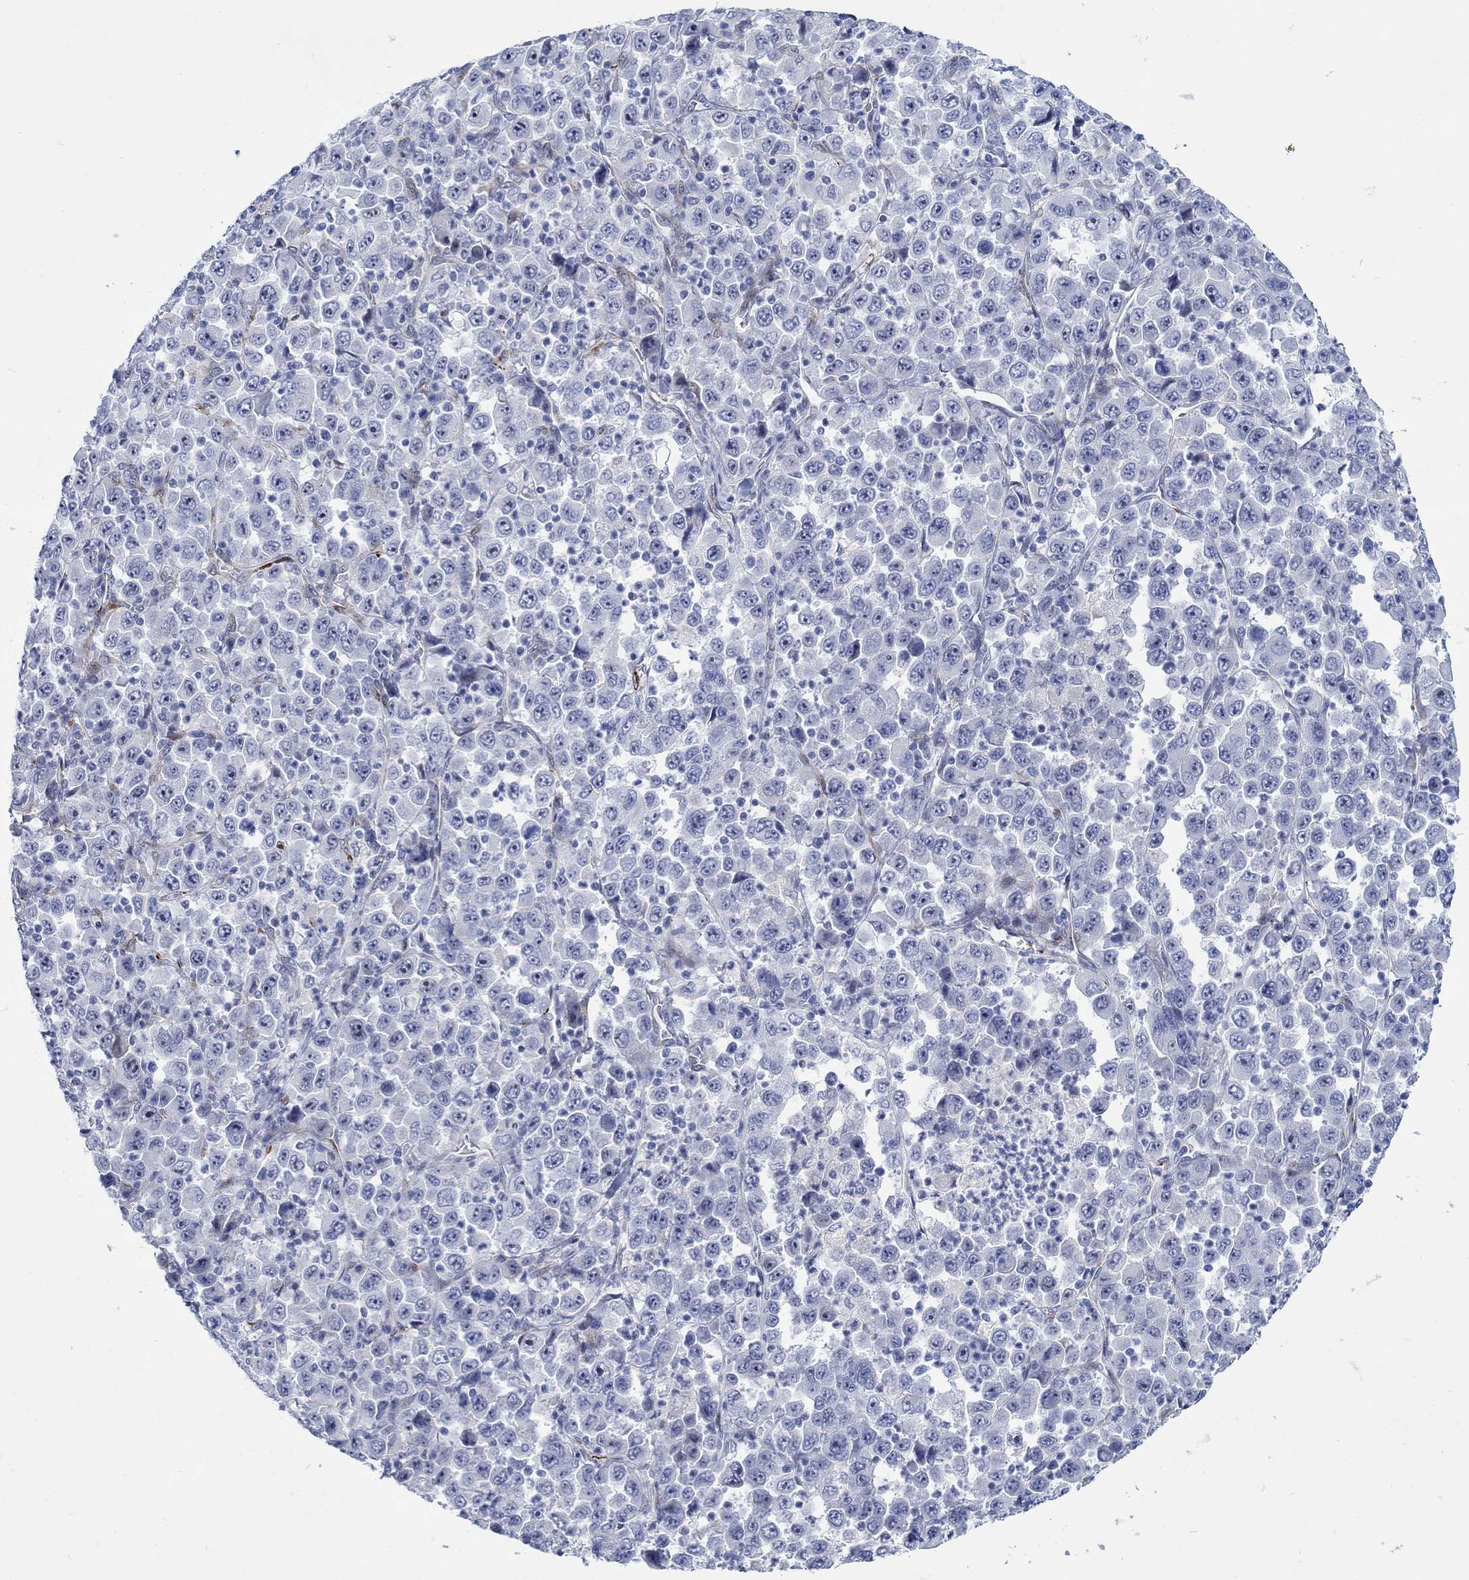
{"staining": {"intensity": "negative", "quantity": "none", "location": "none"}, "tissue": "stomach cancer", "cell_type": "Tumor cells", "image_type": "cancer", "snomed": [{"axis": "morphology", "description": "Normal tissue, NOS"}, {"axis": "morphology", "description": "Adenocarcinoma, NOS"}, {"axis": "topography", "description": "Stomach, upper"}, {"axis": "topography", "description": "Stomach"}], "caption": "There is no significant staining in tumor cells of stomach cancer (adenocarcinoma). (DAB immunohistochemistry with hematoxylin counter stain).", "gene": "KSR2", "patient": {"sex": "male", "age": 59}}